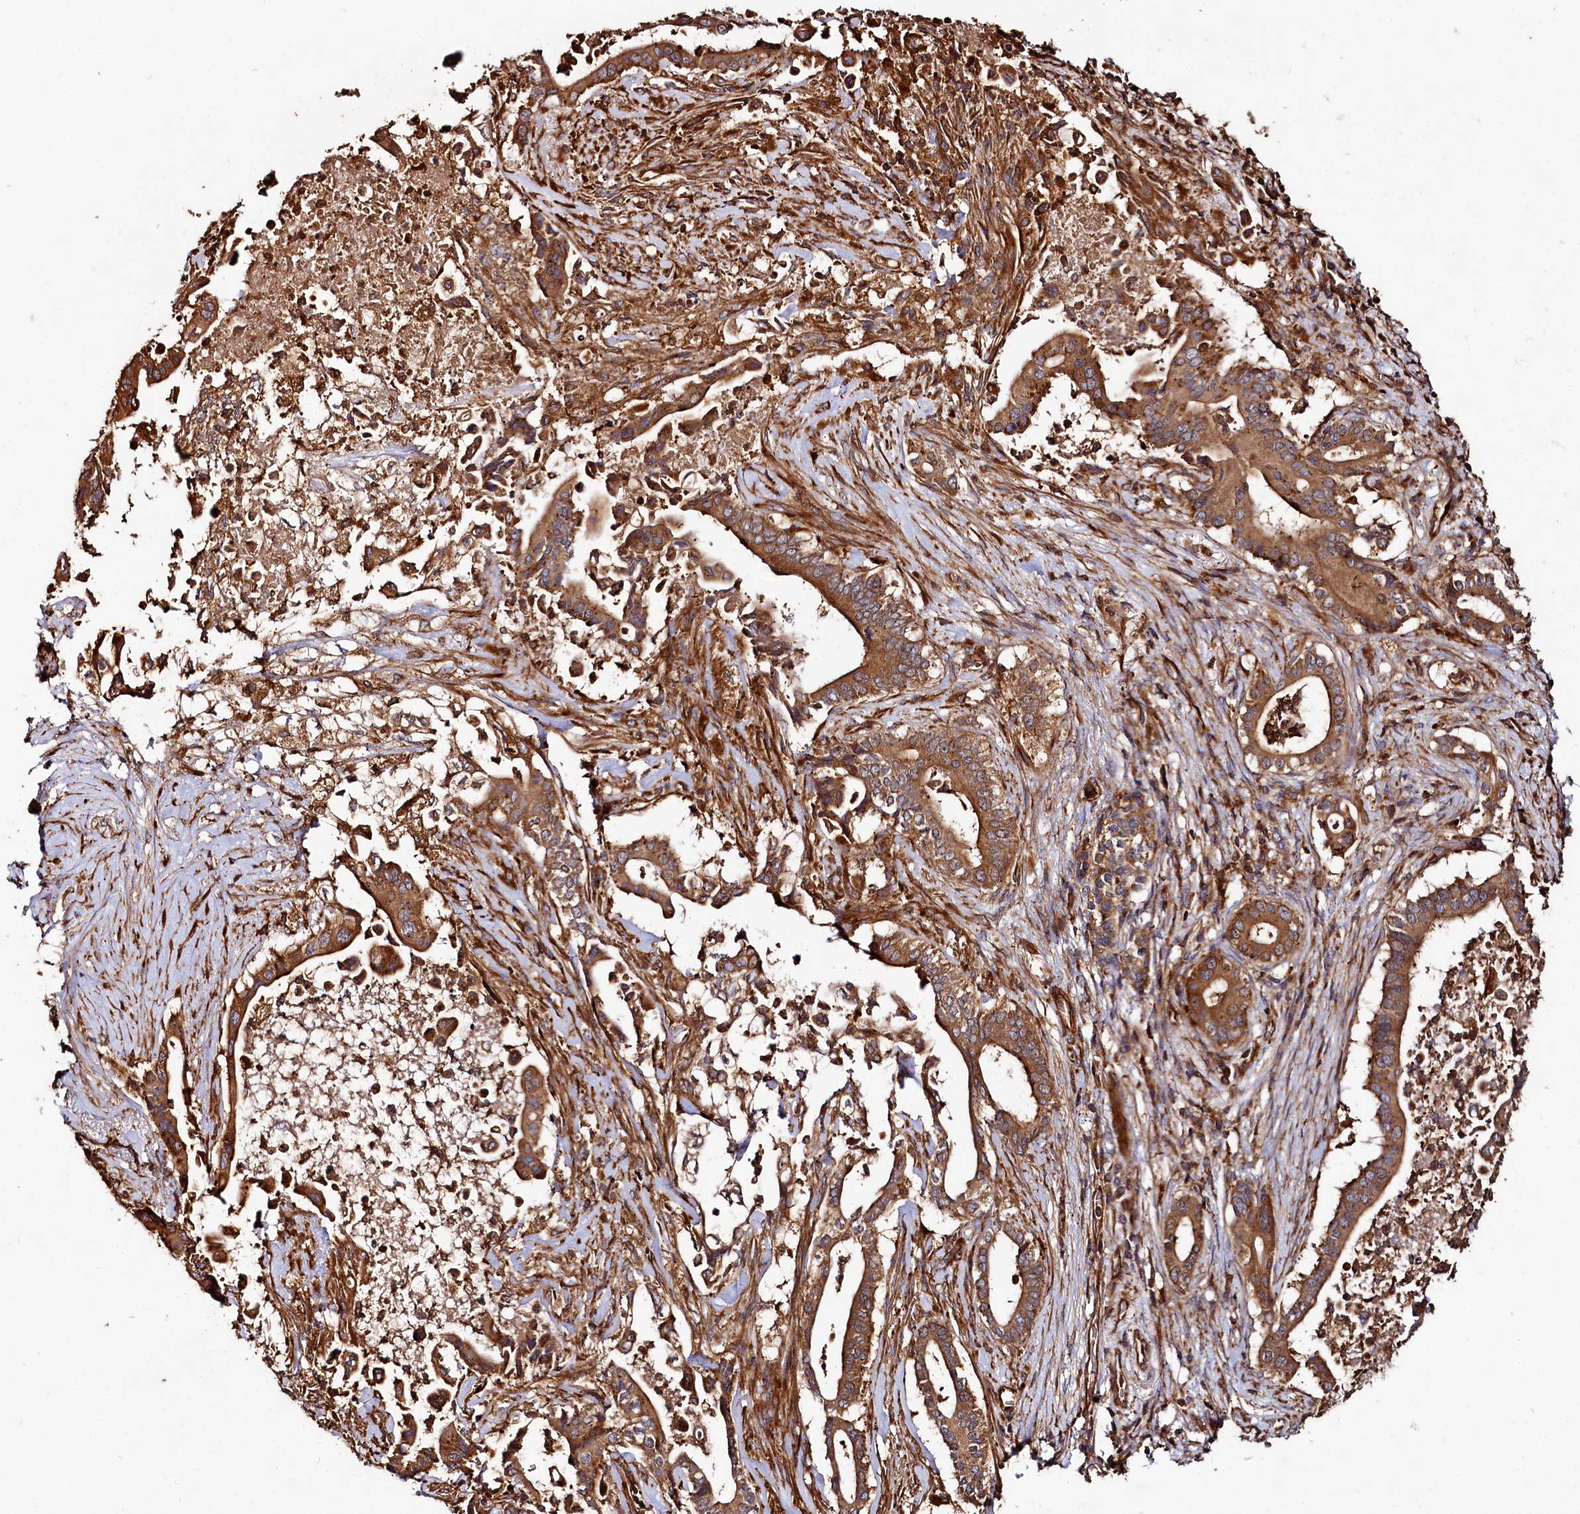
{"staining": {"intensity": "moderate", "quantity": ">75%", "location": "cytoplasmic/membranous"}, "tissue": "pancreatic cancer", "cell_type": "Tumor cells", "image_type": "cancer", "snomed": [{"axis": "morphology", "description": "Adenocarcinoma, NOS"}, {"axis": "topography", "description": "Pancreas"}], "caption": "This is an image of immunohistochemistry staining of adenocarcinoma (pancreatic), which shows moderate staining in the cytoplasmic/membranous of tumor cells.", "gene": "WDR73", "patient": {"sex": "female", "age": 77}}